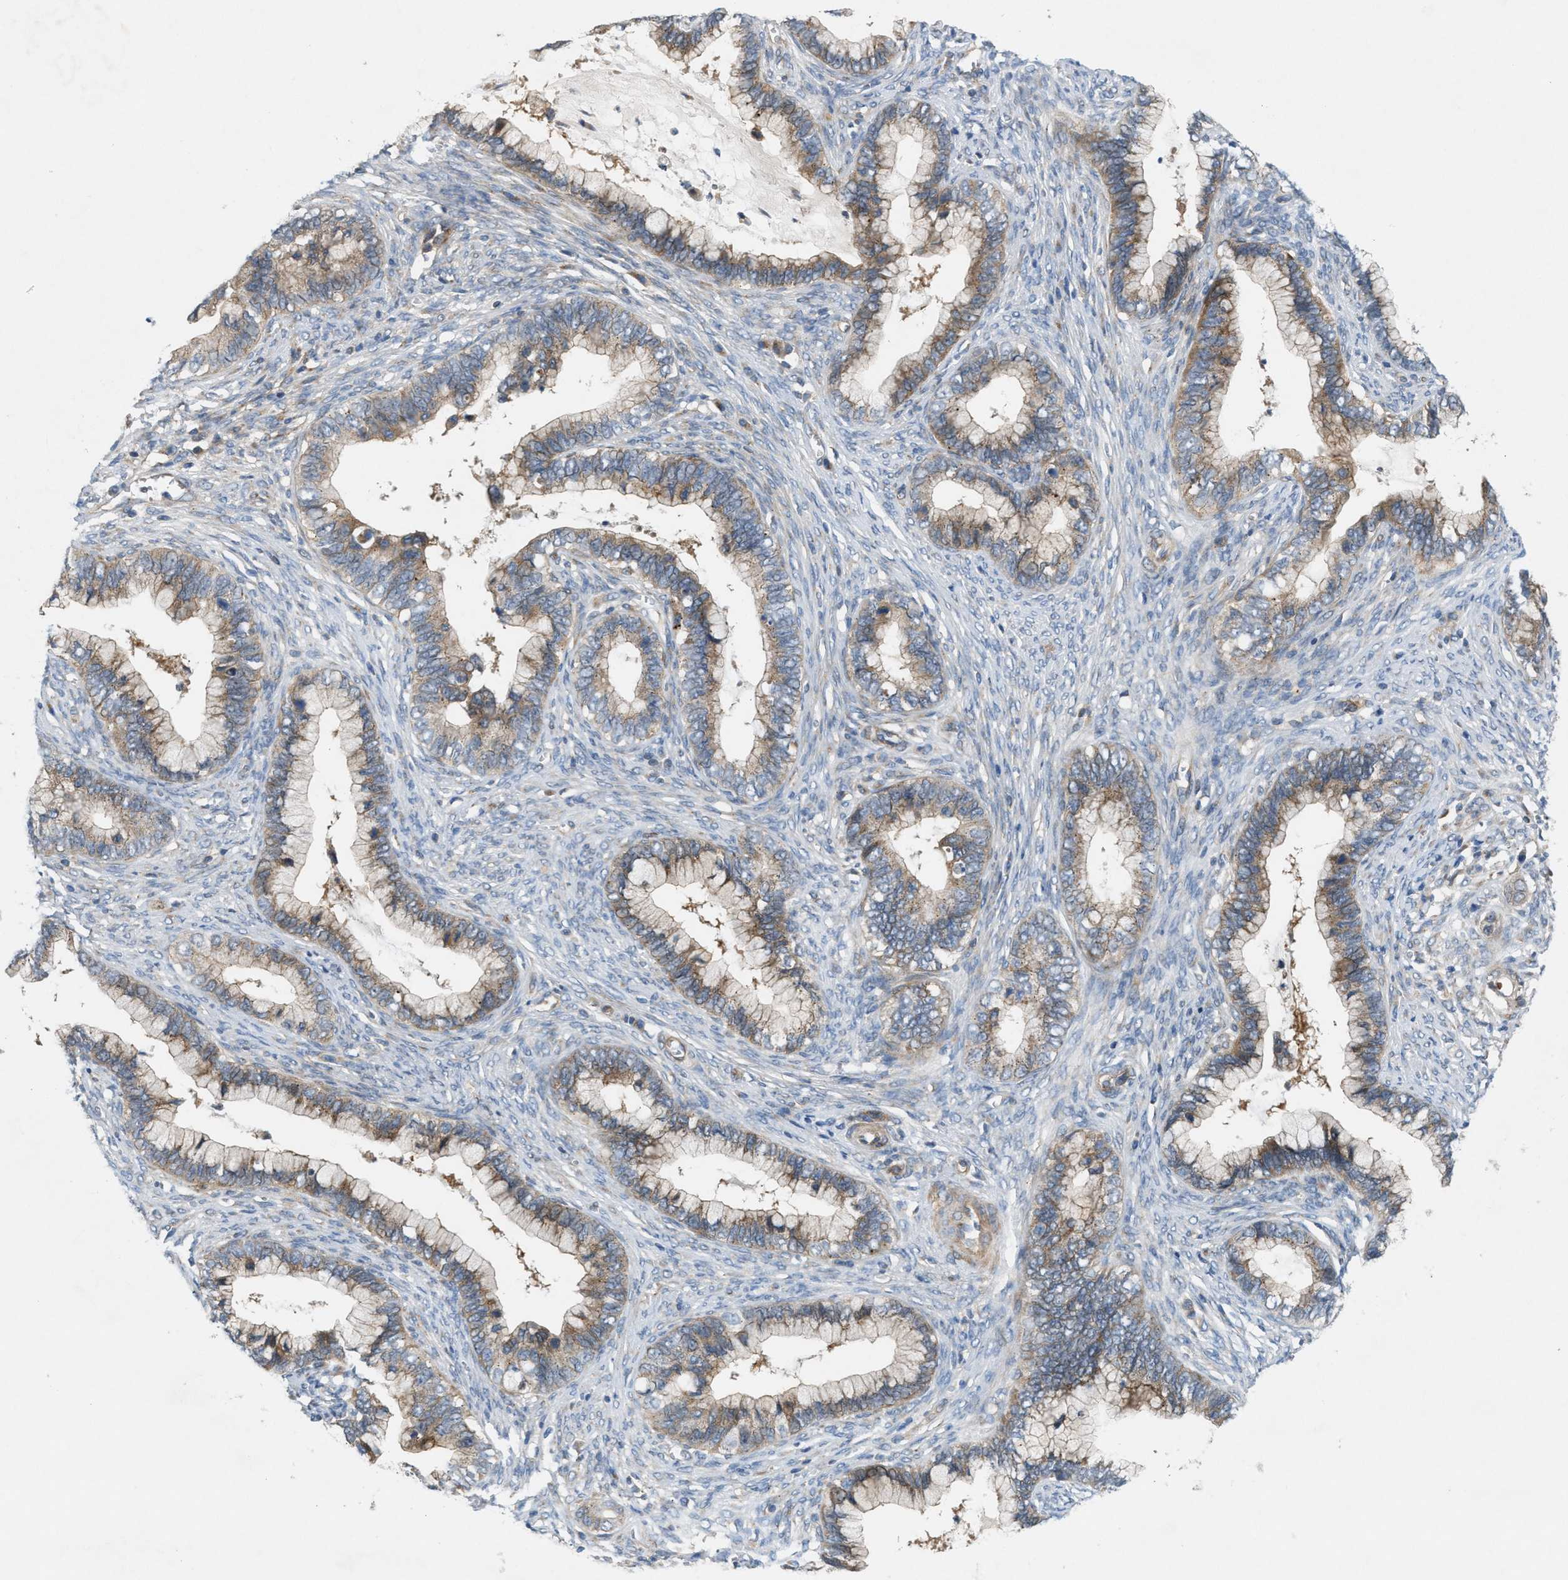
{"staining": {"intensity": "weak", "quantity": ">75%", "location": "cytoplasmic/membranous"}, "tissue": "cervical cancer", "cell_type": "Tumor cells", "image_type": "cancer", "snomed": [{"axis": "morphology", "description": "Adenocarcinoma, NOS"}, {"axis": "topography", "description": "Cervix"}], "caption": "The histopathology image displays a brown stain indicating the presence of a protein in the cytoplasmic/membranous of tumor cells in adenocarcinoma (cervical).", "gene": "CYB5D1", "patient": {"sex": "female", "age": 44}}